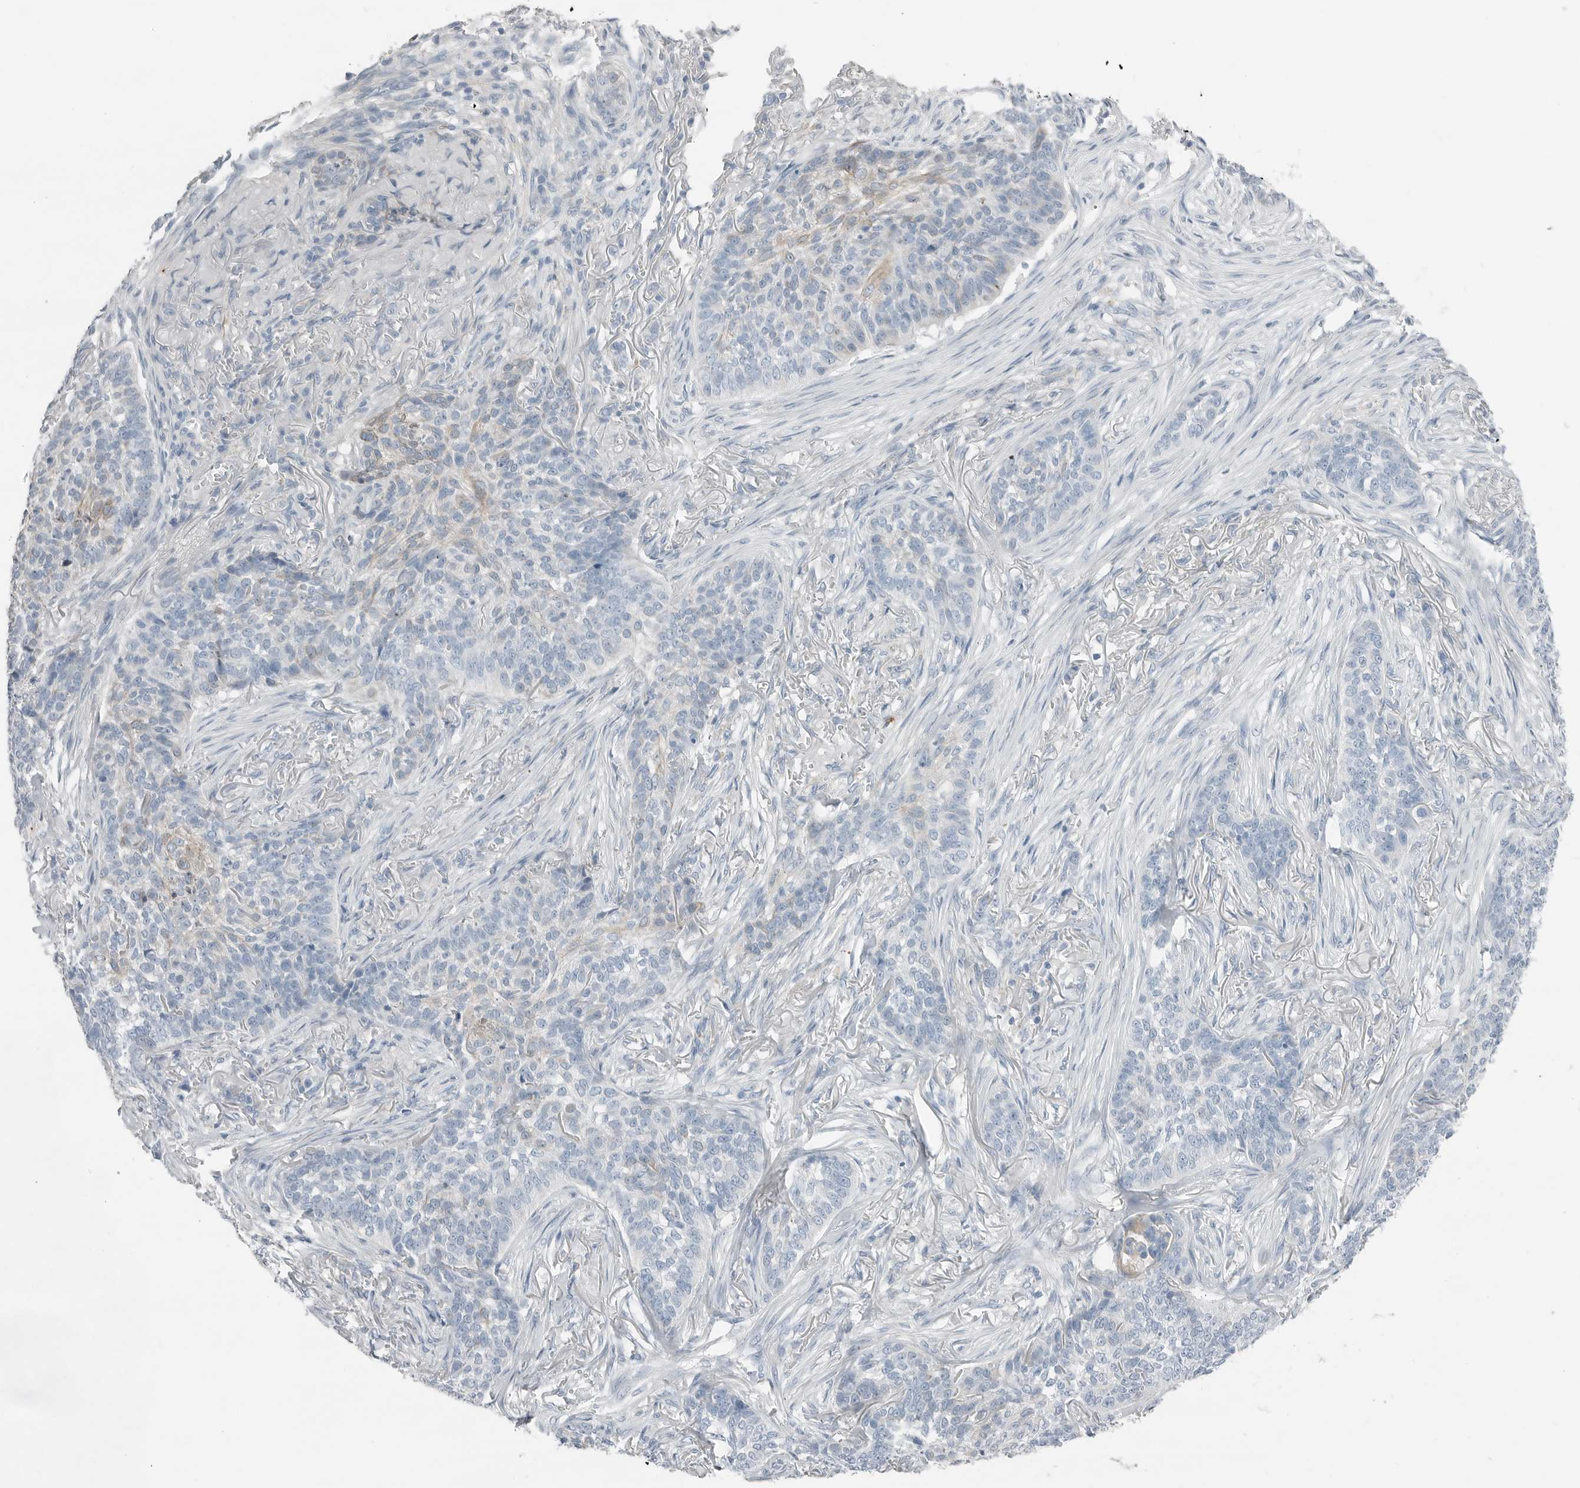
{"staining": {"intensity": "weak", "quantity": "<25%", "location": "cytoplasmic/membranous"}, "tissue": "skin cancer", "cell_type": "Tumor cells", "image_type": "cancer", "snomed": [{"axis": "morphology", "description": "Basal cell carcinoma"}, {"axis": "topography", "description": "Skin"}], "caption": "This photomicrograph is of skin cancer (basal cell carcinoma) stained with immunohistochemistry to label a protein in brown with the nuclei are counter-stained blue. There is no expression in tumor cells. The staining is performed using DAB brown chromogen with nuclei counter-stained in using hematoxylin.", "gene": "SERPINB7", "patient": {"sex": "male", "age": 85}}